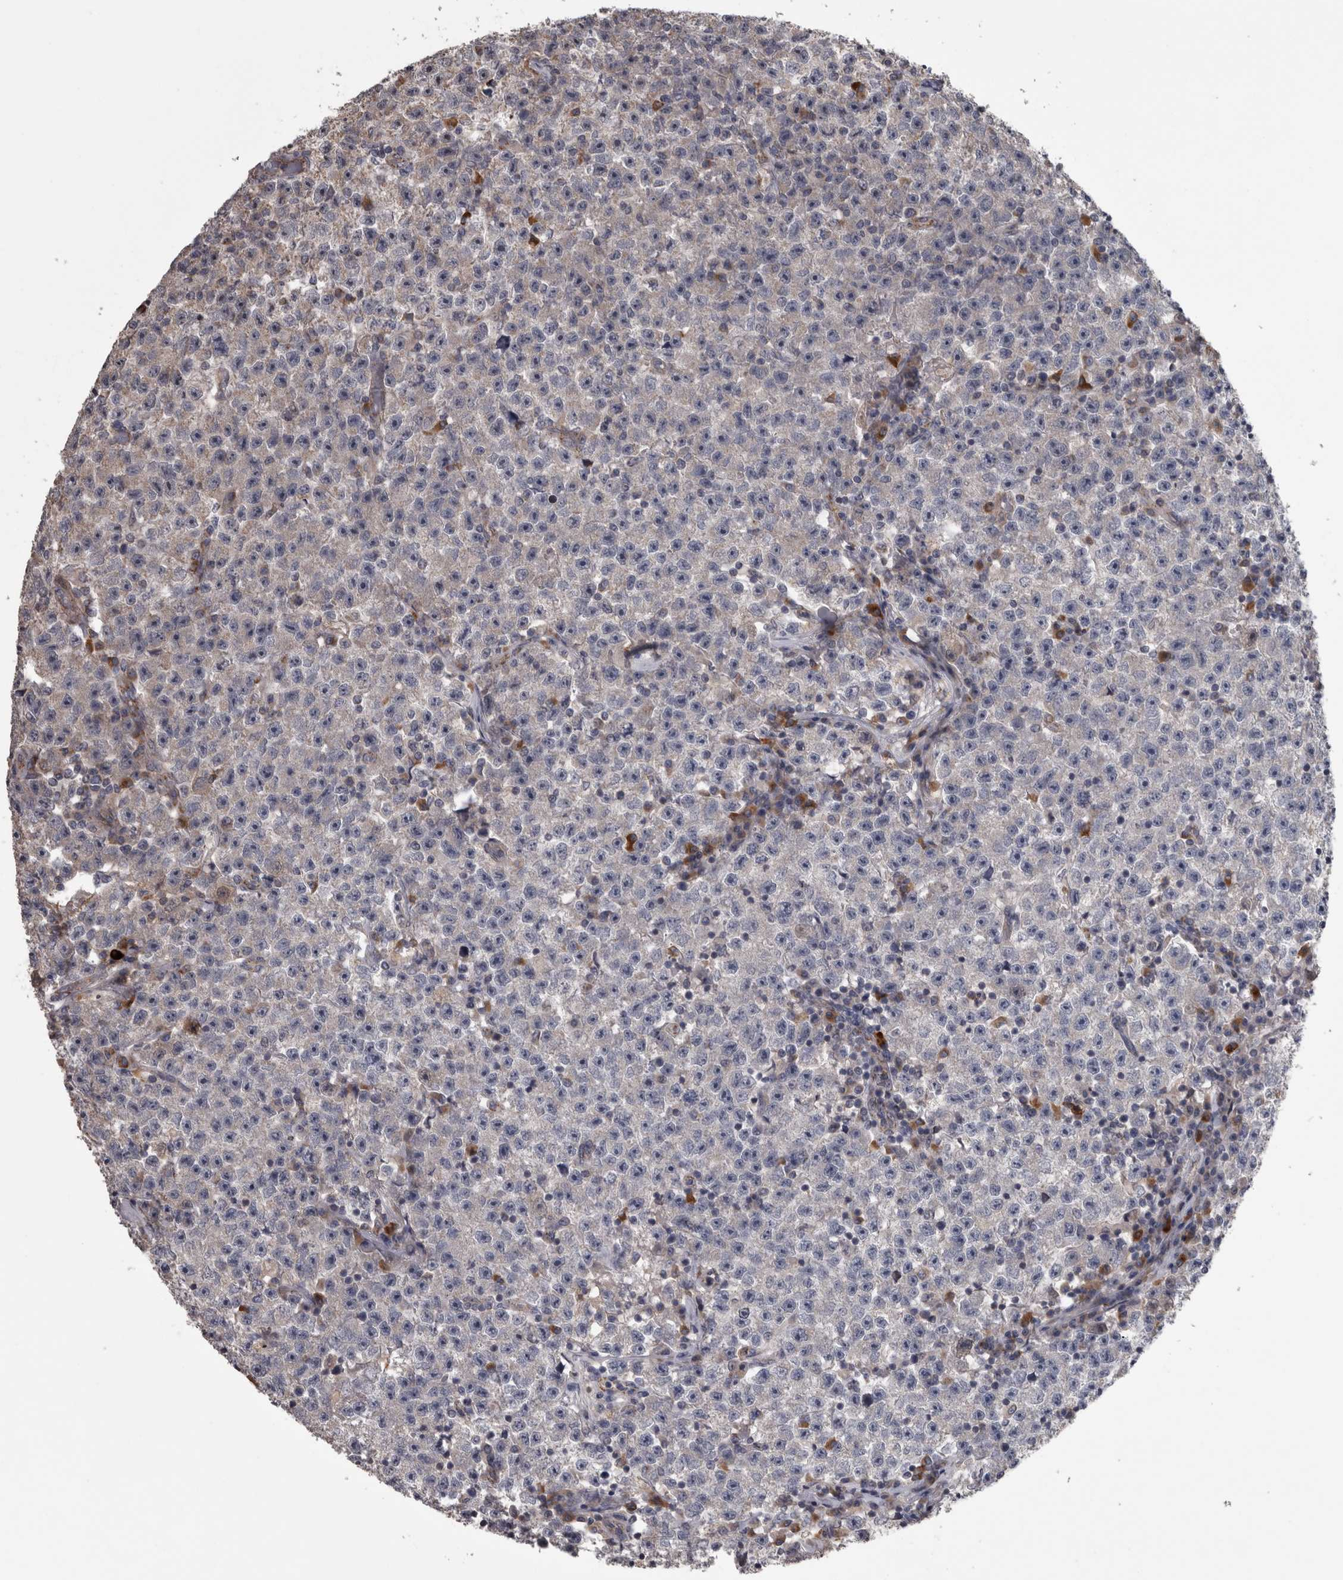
{"staining": {"intensity": "negative", "quantity": "none", "location": "none"}, "tissue": "testis cancer", "cell_type": "Tumor cells", "image_type": "cancer", "snomed": [{"axis": "morphology", "description": "Seminoma, NOS"}, {"axis": "topography", "description": "Testis"}], "caption": "This is an IHC image of human seminoma (testis). There is no staining in tumor cells.", "gene": "DBT", "patient": {"sex": "male", "age": 22}}